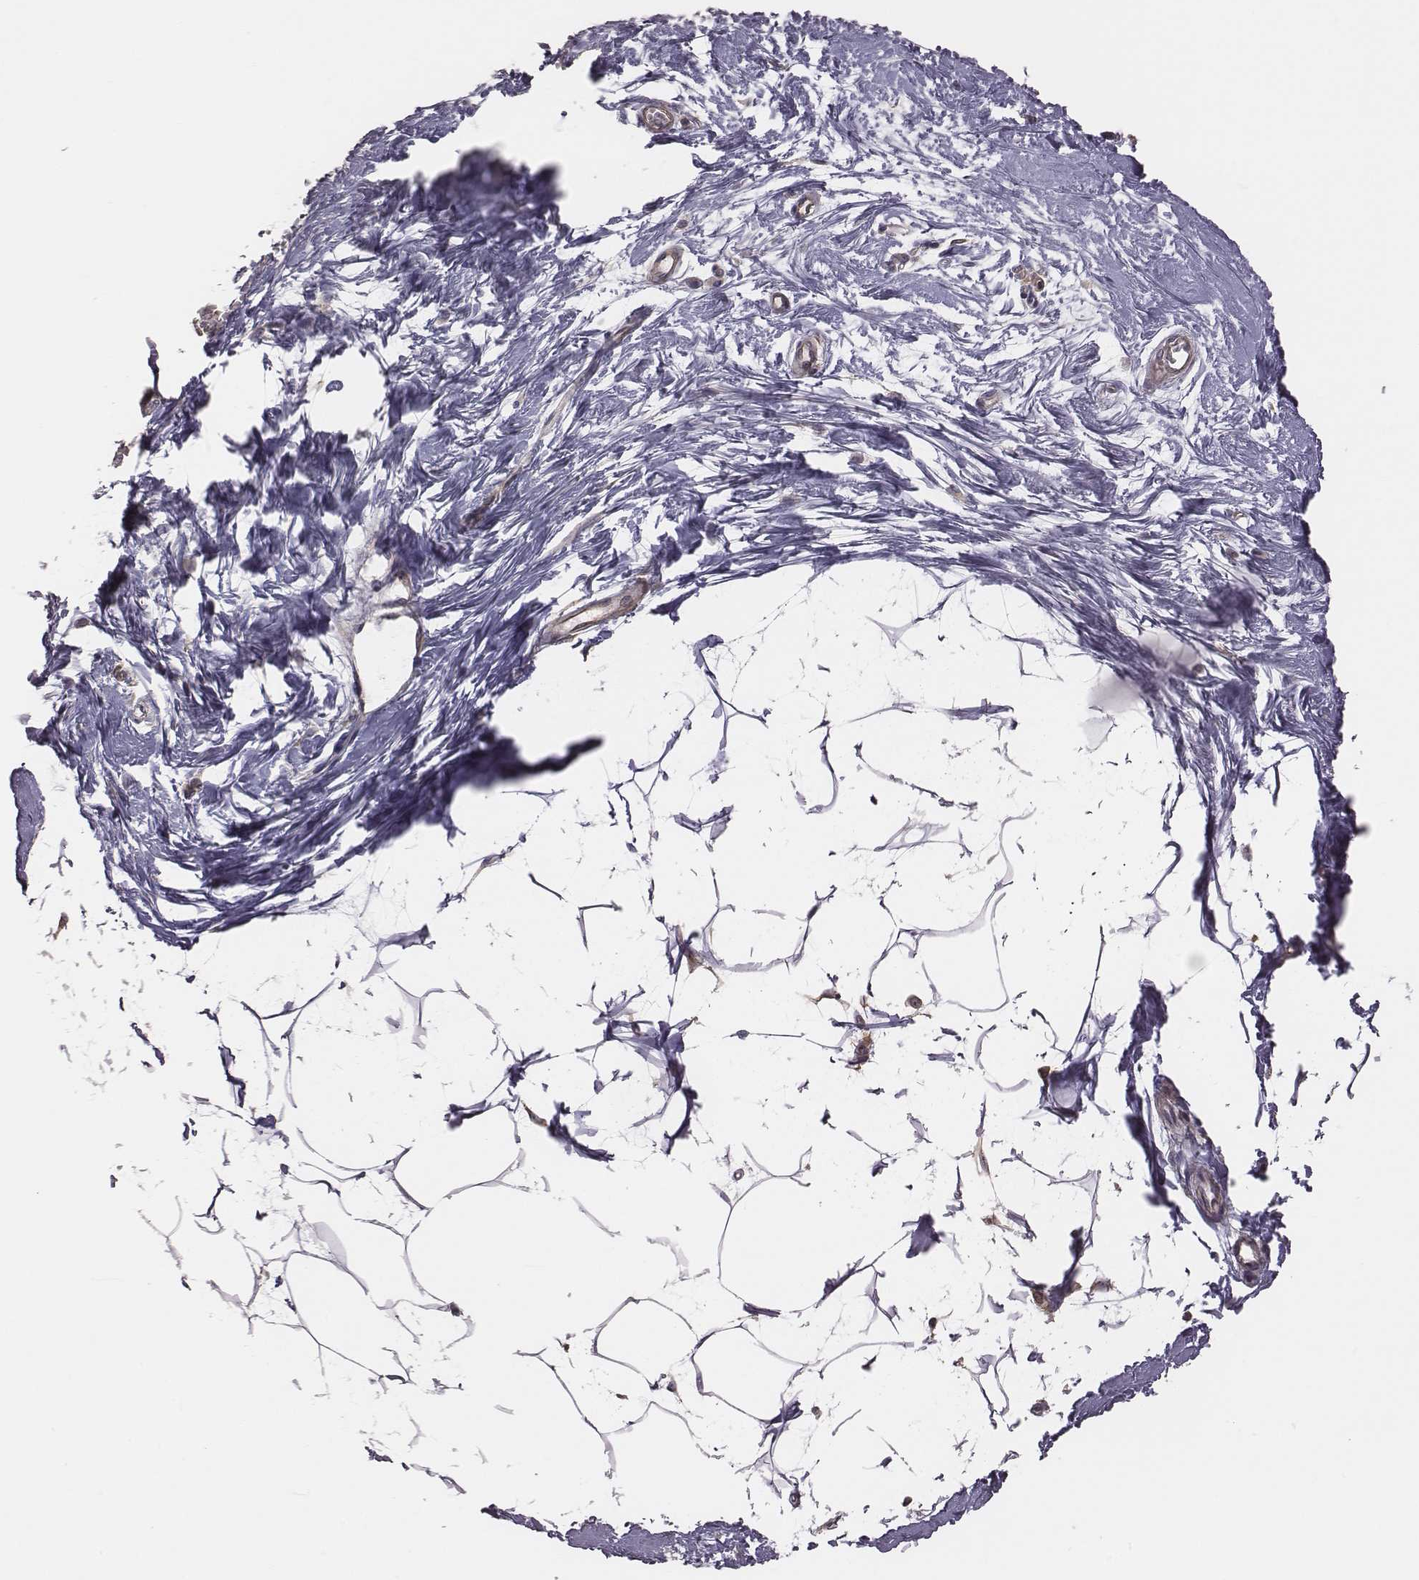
{"staining": {"intensity": "negative", "quantity": "none", "location": "none"}, "tissue": "breast", "cell_type": "Adipocytes", "image_type": "normal", "snomed": [{"axis": "morphology", "description": "Normal tissue, NOS"}, {"axis": "topography", "description": "Breast"}], "caption": "Breast was stained to show a protein in brown. There is no significant positivity in adipocytes. (DAB (3,3'-diaminobenzidine) immunohistochemistry visualized using brightfield microscopy, high magnification).", "gene": "SCARF1", "patient": {"sex": "female", "age": 45}}